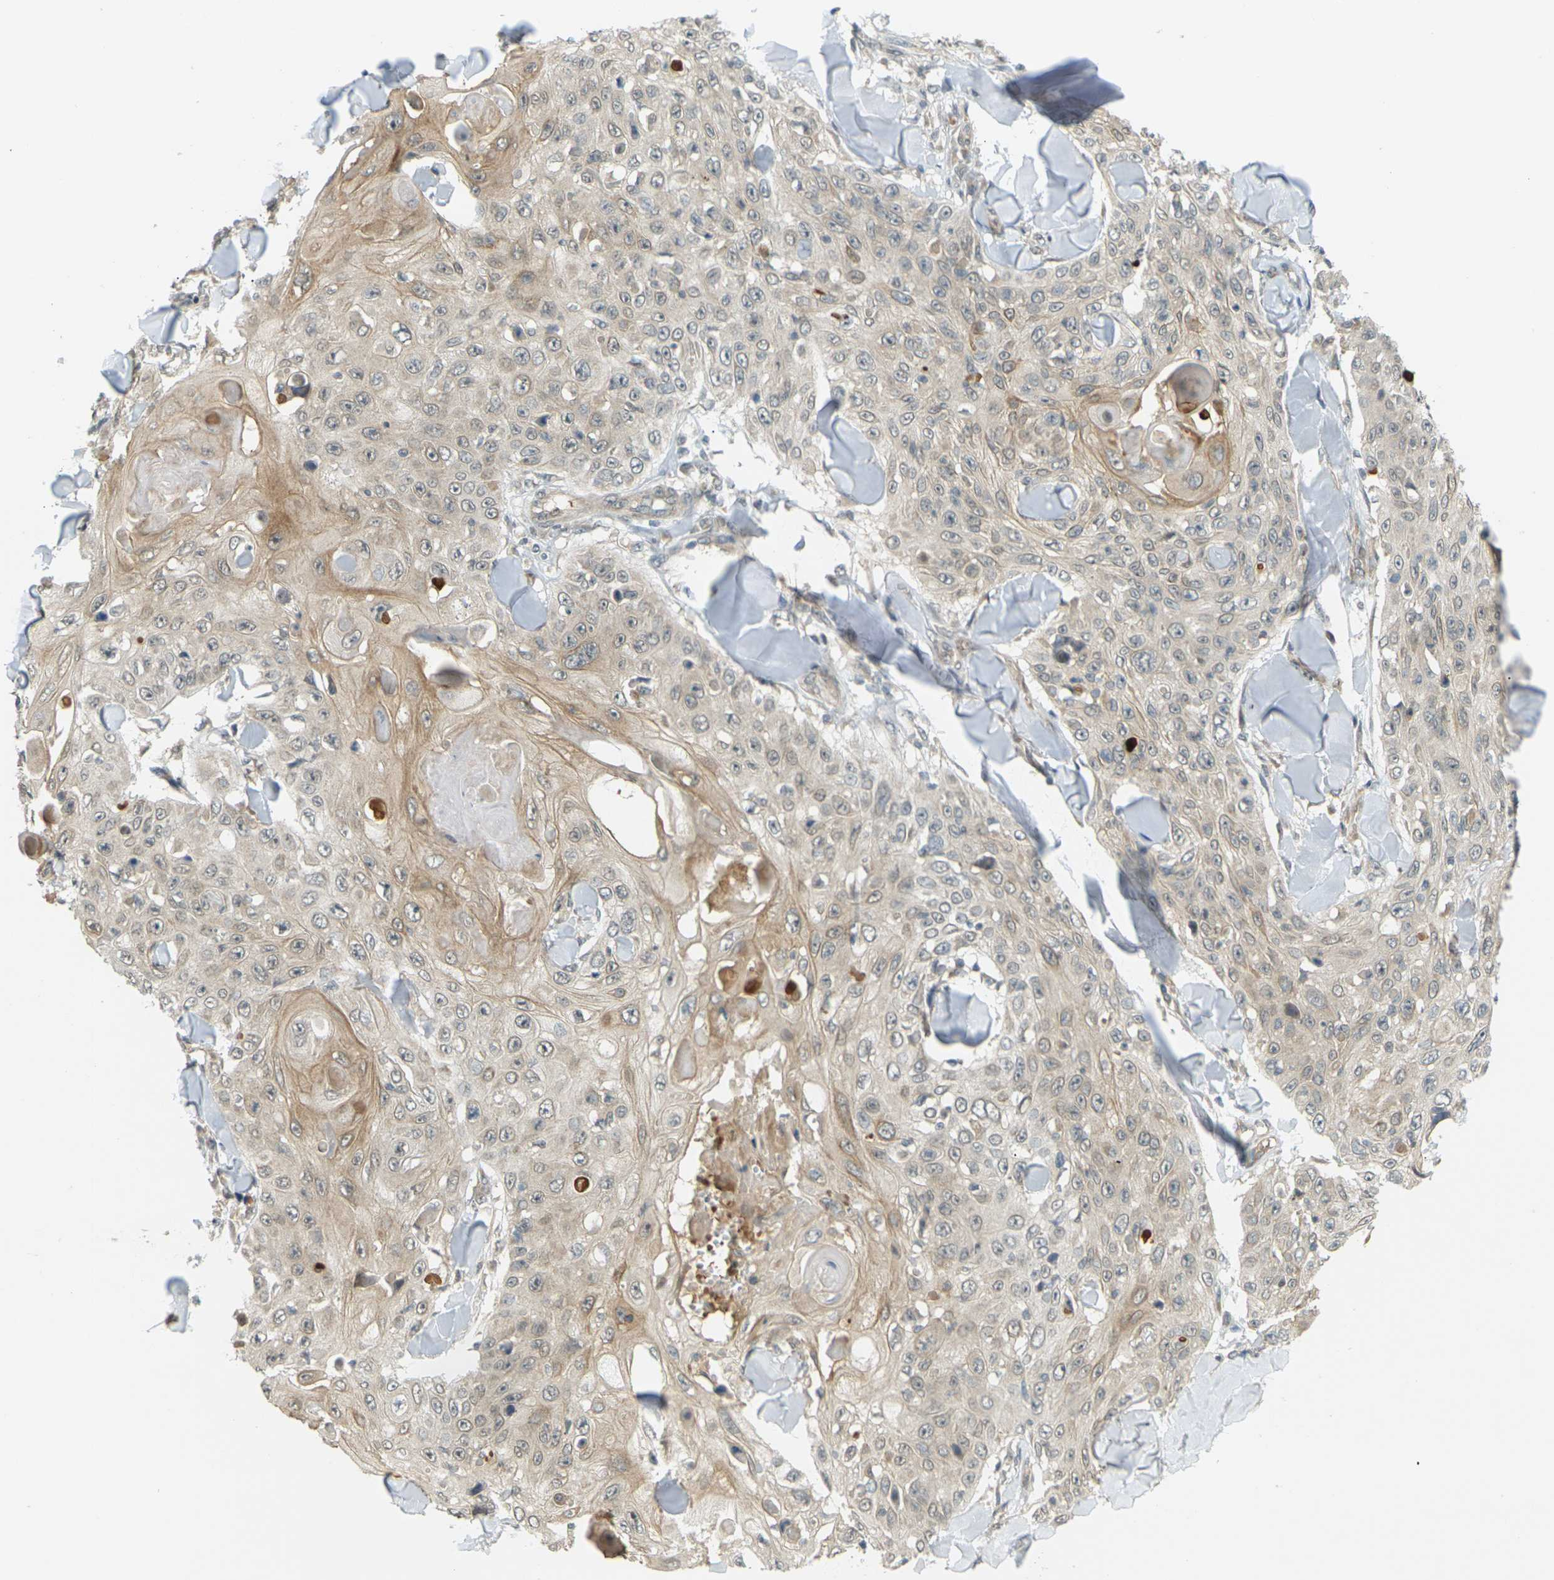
{"staining": {"intensity": "weak", "quantity": ">75%", "location": "cytoplasmic/membranous"}, "tissue": "skin cancer", "cell_type": "Tumor cells", "image_type": "cancer", "snomed": [{"axis": "morphology", "description": "Squamous cell carcinoma, NOS"}, {"axis": "topography", "description": "Skin"}], "caption": "Protein expression analysis of human squamous cell carcinoma (skin) reveals weak cytoplasmic/membranous expression in about >75% of tumor cells. (DAB IHC, brown staining for protein, blue staining for nuclei).", "gene": "SOCS6", "patient": {"sex": "male", "age": 86}}